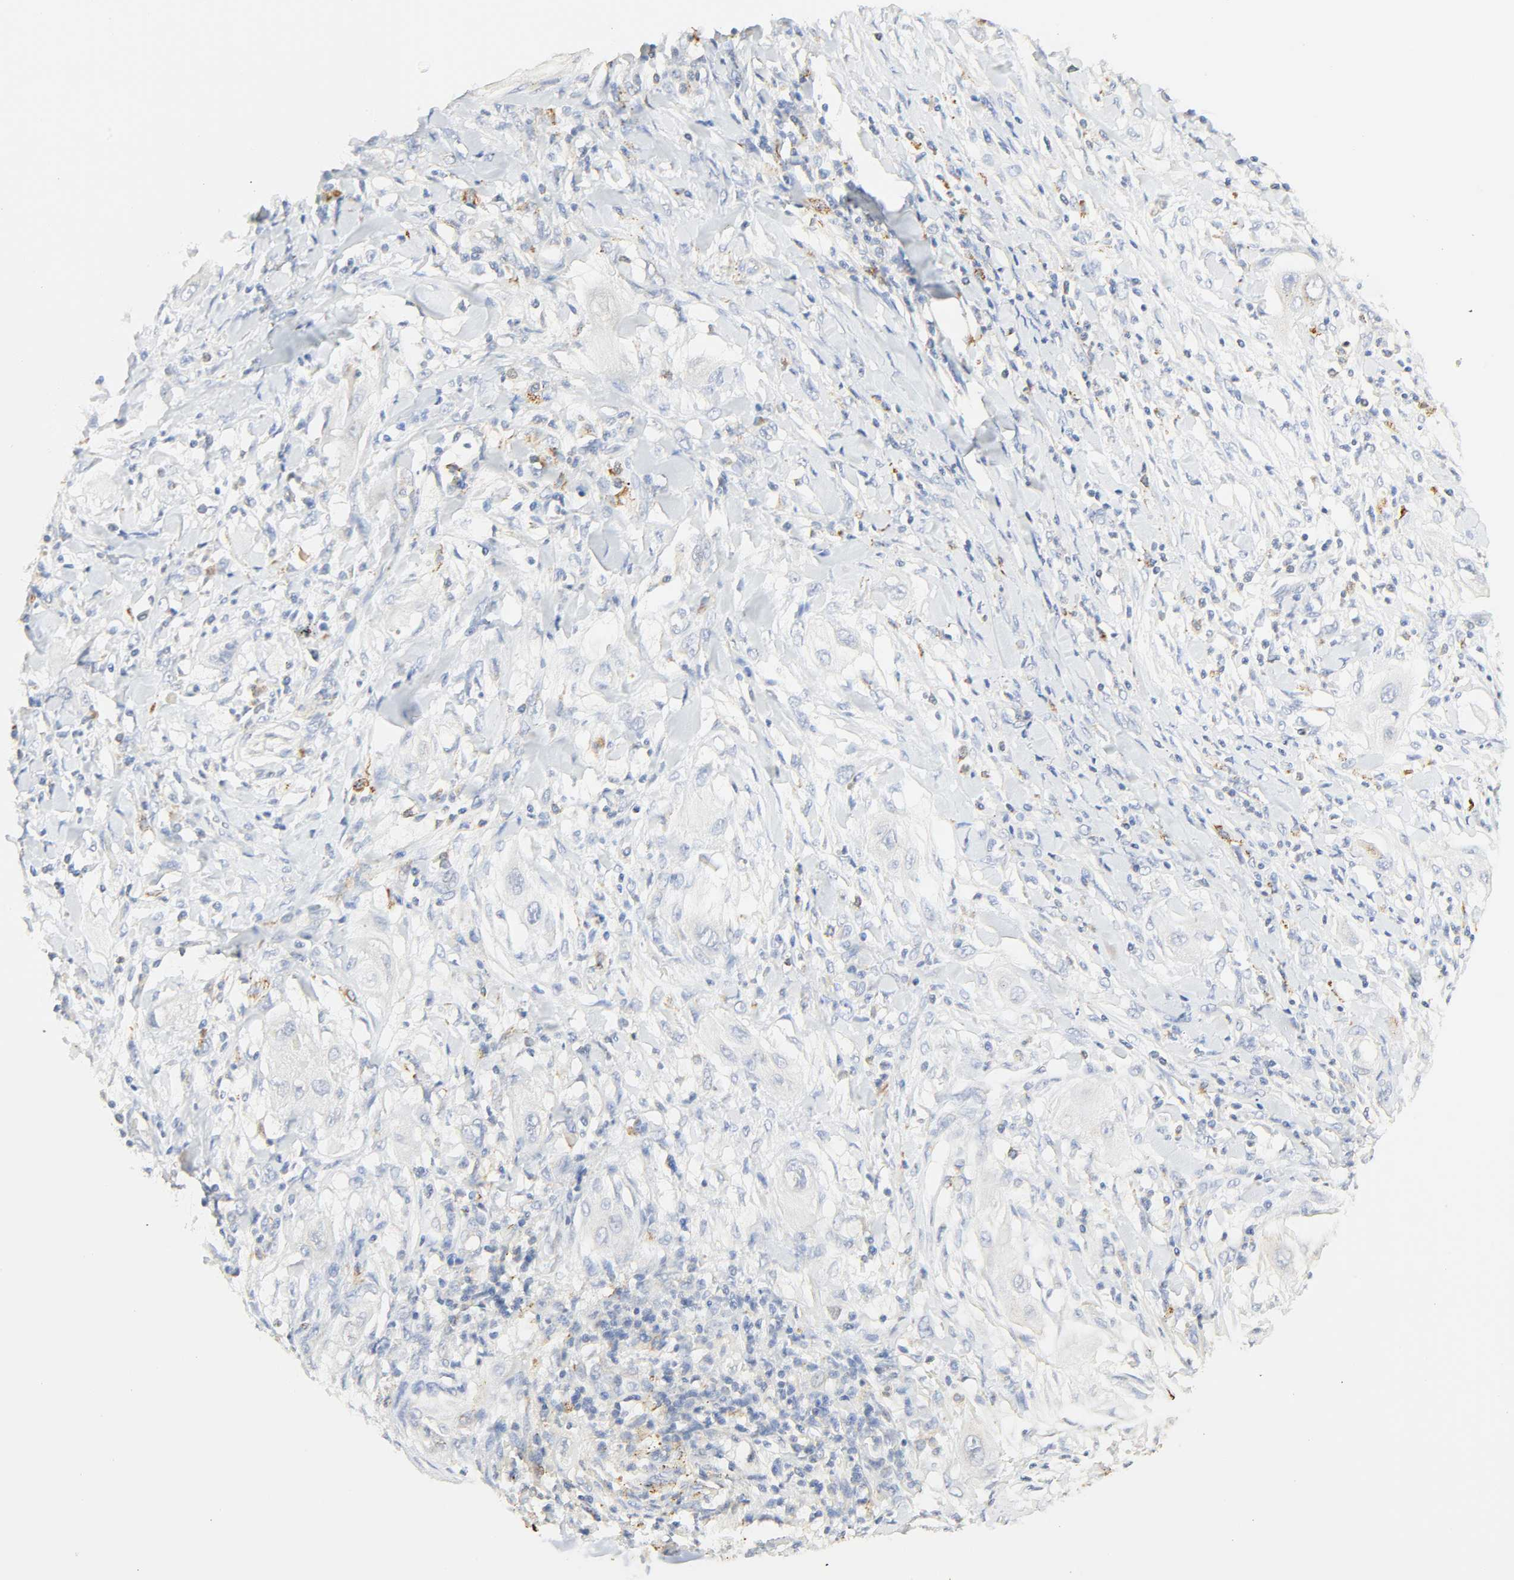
{"staining": {"intensity": "weak", "quantity": "<25%", "location": "cytoplasmic/membranous"}, "tissue": "lung cancer", "cell_type": "Tumor cells", "image_type": "cancer", "snomed": [{"axis": "morphology", "description": "Squamous cell carcinoma, NOS"}, {"axis": "topography", "description": "Lung"}], "caption": "Image shows no protein expression in tumor cells of lung squamous cell carcinoma tissue.", "gene": "CAMK2A", "patient": {"sex": "female", "age": 47}}